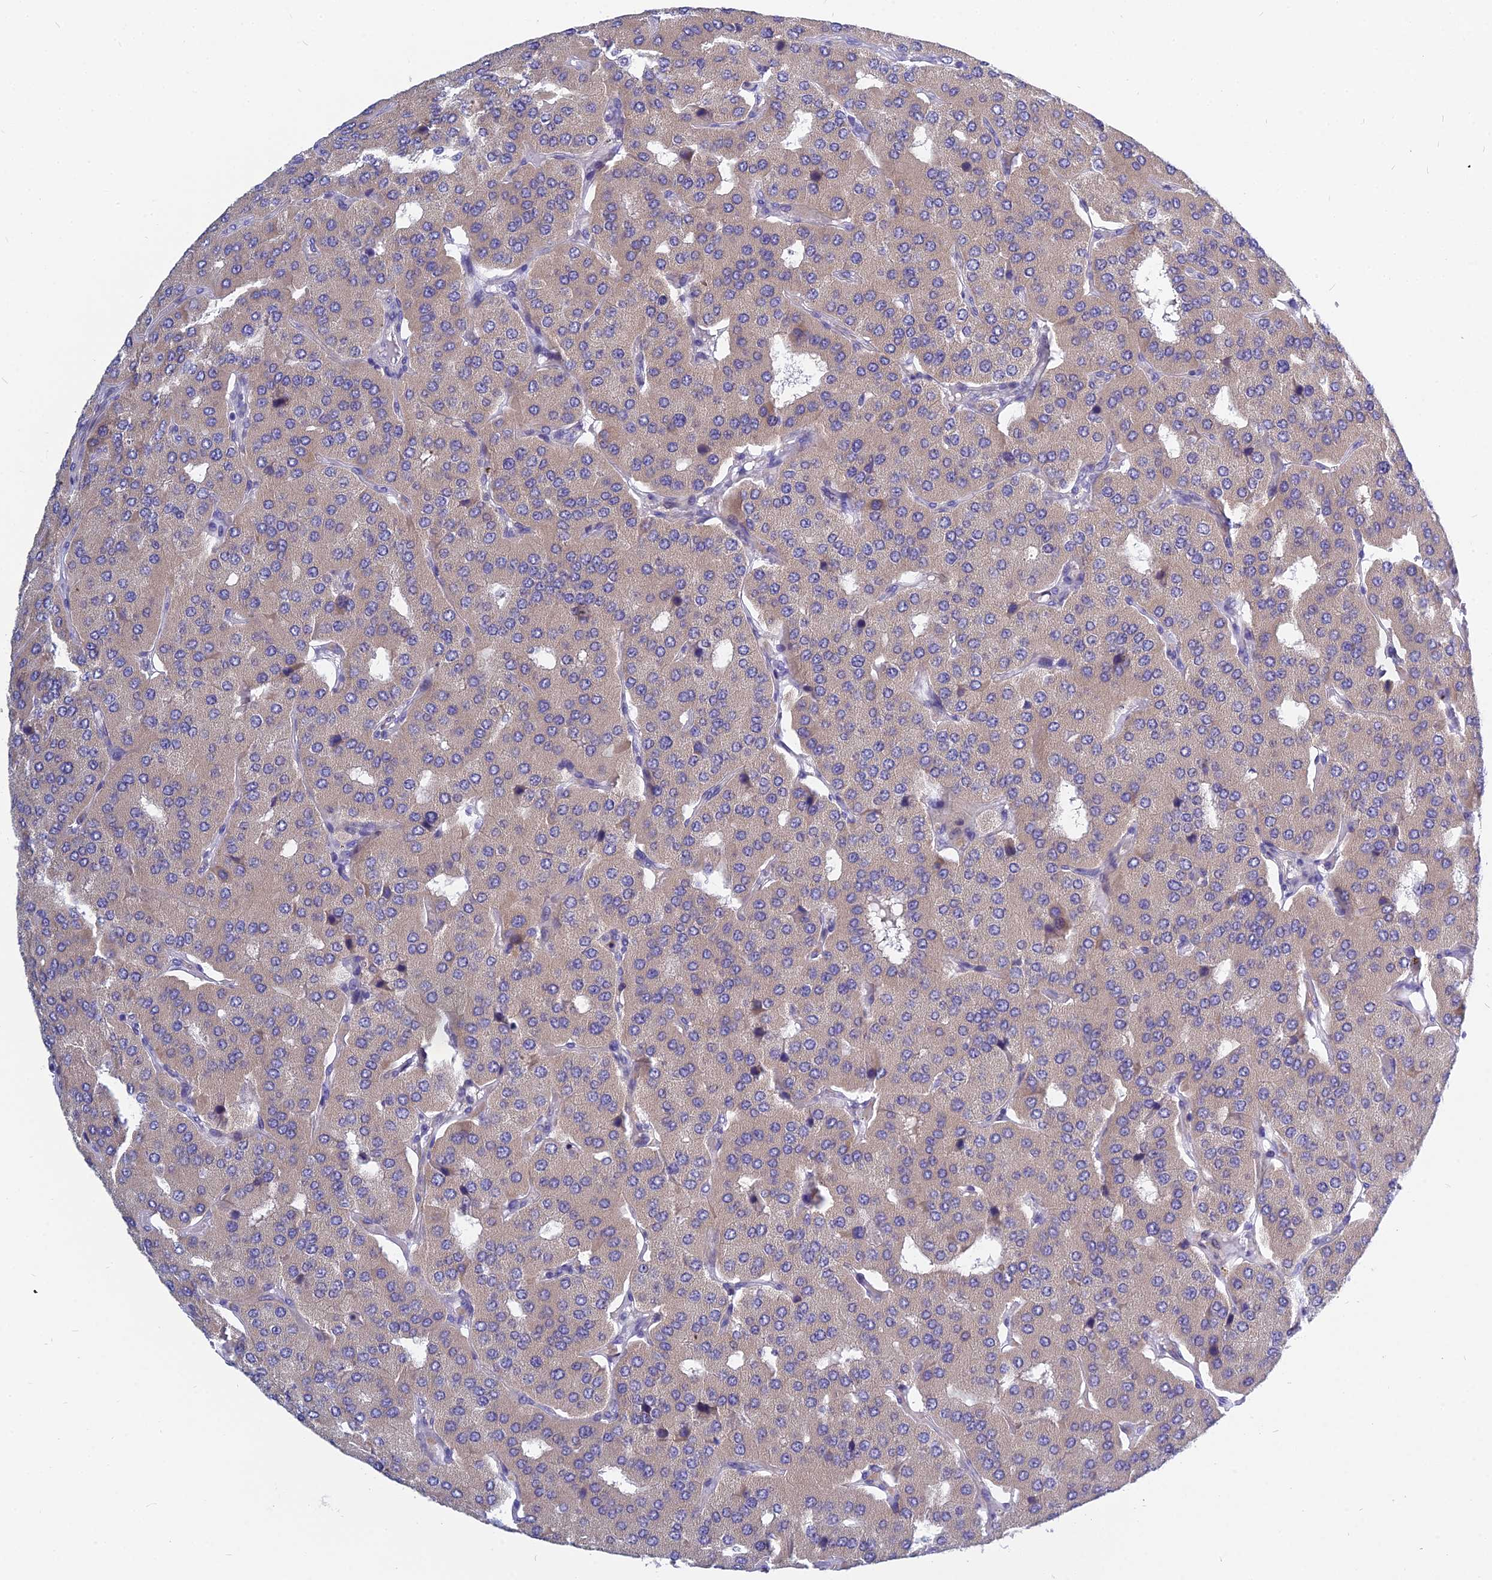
{"staining": {"intensity": "weak", "quantity": "<25%", "location": "cytoplasmic/membranous"}, "tissue": "parathyroid gland", "cell_type": "Glandular cells", "image_type": "normal", "snomed": [{"axis": "morphology", "description": "Normal tissue, NOS"}, {"axis": "morphology", "description": "Adenoma, NOS"}, {"axis": "topography", "description": "Parathyroid gland"}], "caption": "The micrograph displays no staining of glandular cells in unremarkable parathyroid gland.", "gene": "RBM41", "patient": {"sex": "female", "age": 86}}